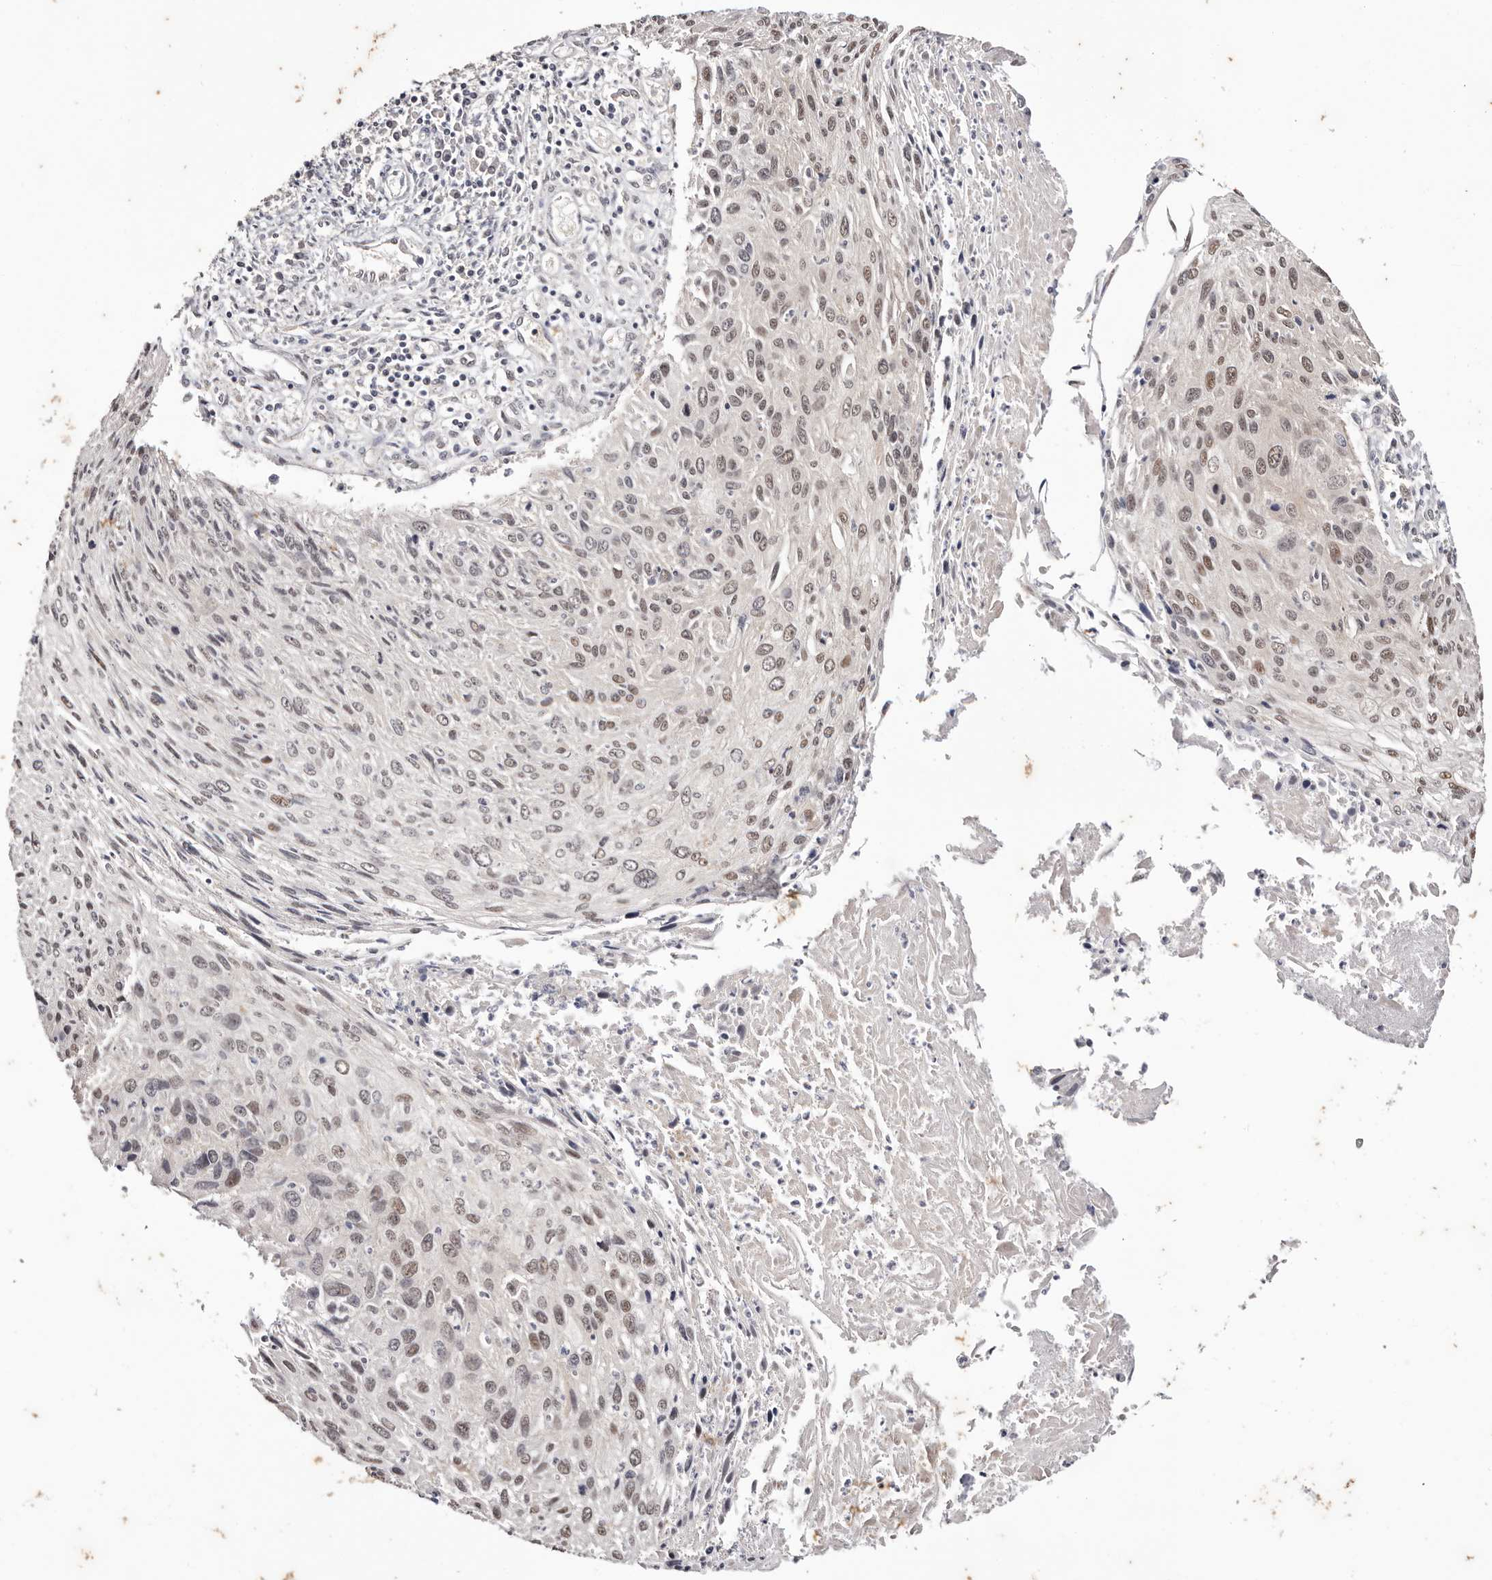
{"staining": {"intensity": "weak", "quantity": ">75%", "location": "nuclear"}, "tissue": "cervical cancer", "cell_type": "Tumor cells", "image_type": "cancer", "snomed": [{"axis": "morphology", "description": "Squamous cell carcinoma, NOS"}, {"axis": "topography", "description": "Cervix"}], "caption": "Weak nuclear protein staining is present in approximately >75% of tumor cells in cervical squamous cell carcinoma.", "gene": "TYW3", "patient": {"sex": "female", "age": 51}}